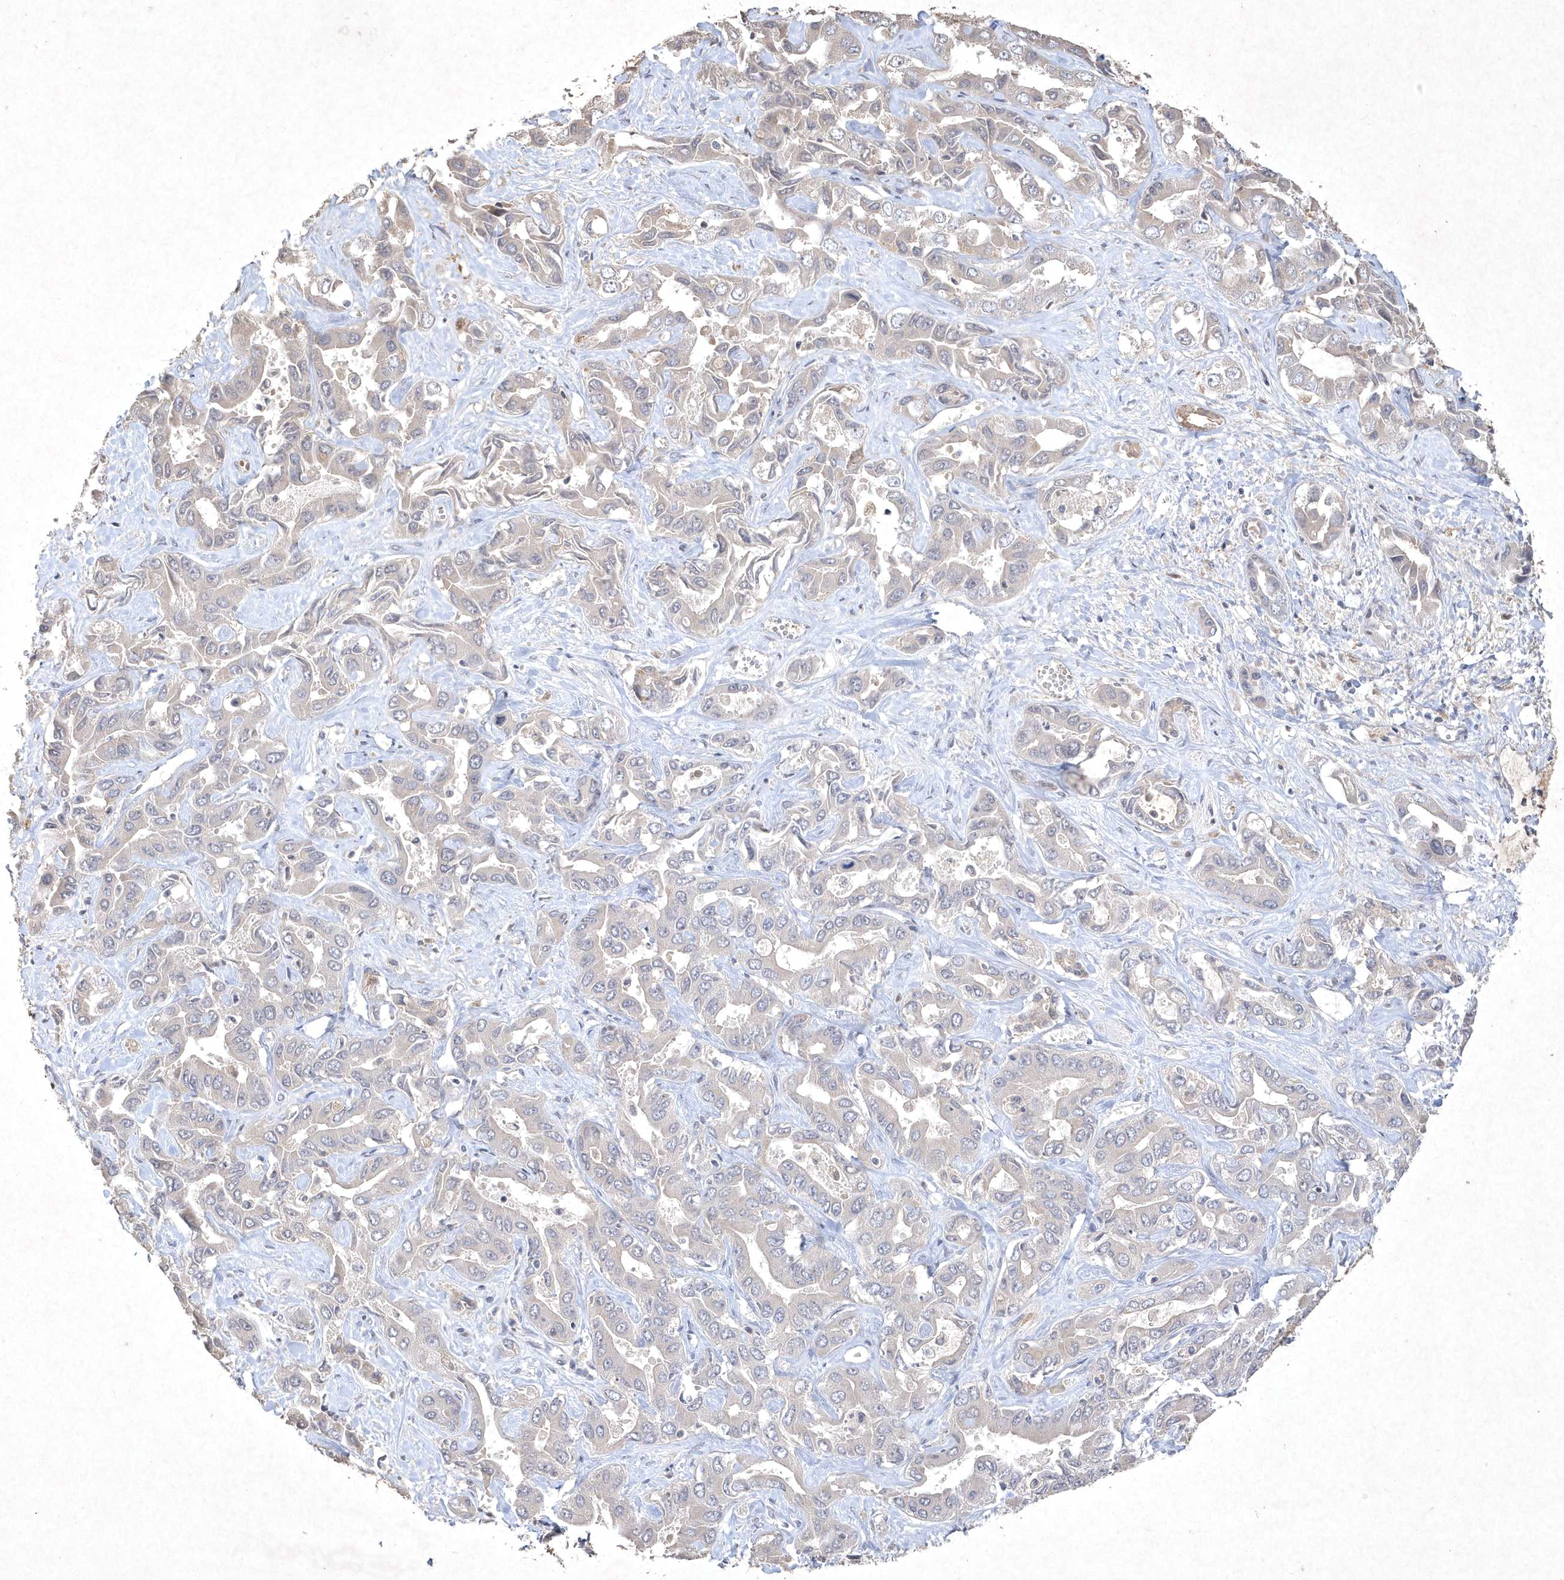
{"staining": {"intensity": "negative", "quantity": "none", "location": "none"}, "tissue": "liver cancer", "cell_type": "Tumor cells", "image_type": "cancer", "snomed": [{"axis": "morphology", "description": "Cholangiocarcinoma"}, {"axis": "topography", "description": "Liver"}], "caption": "The immunohistochemistry (IHC) photomicrograph has no significant expression in tumor cells of liver cancer (cholangiocarcinoma) tissue. Nuclei are stained in blue.", "gene": "AKR7A2", "patient": {"sex": "female", "age": 52}}